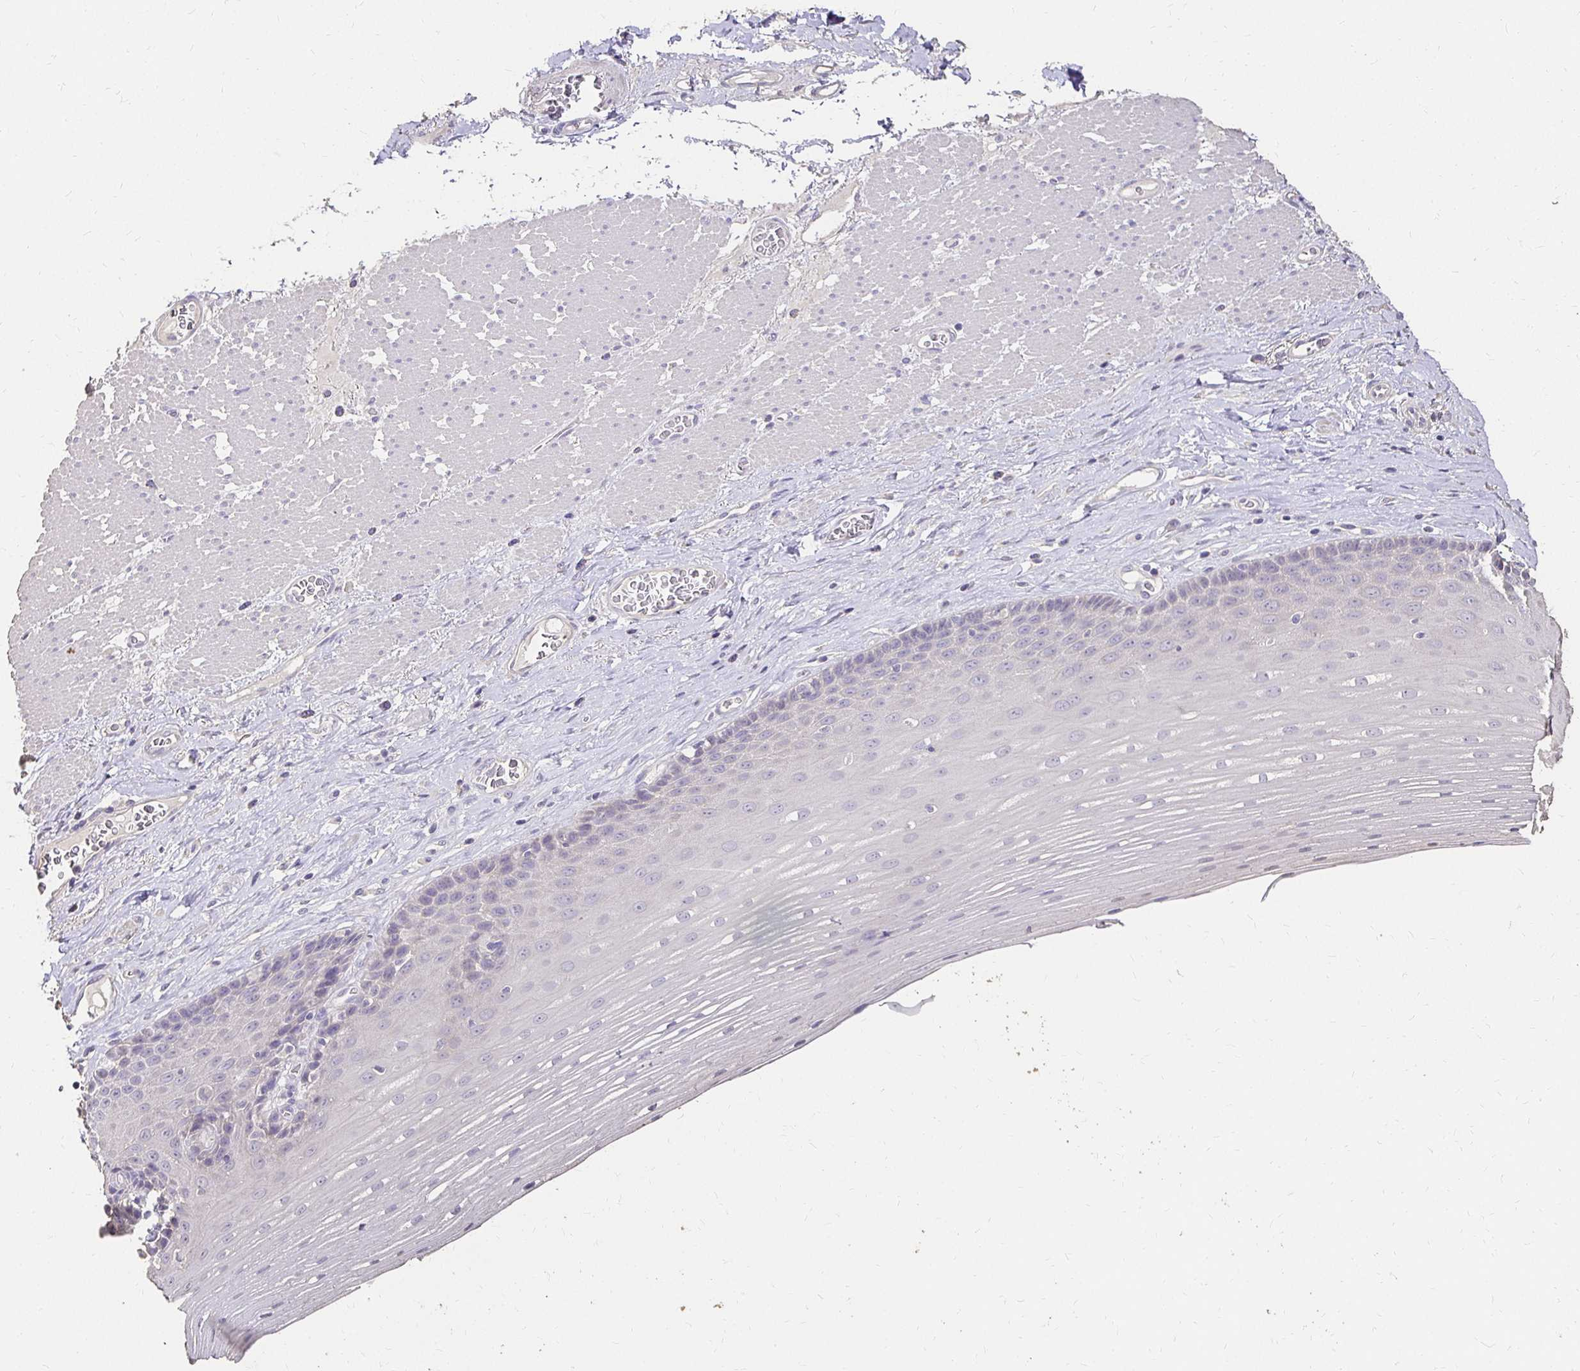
{"staining": {"intensity": "negative", "quantity": "none", "location": "none"}, "tissue": "esophagus", "cell_type": "Squamous epithelial cells", "image_type": "normal", "snomed": [{"axis": "morphology", "description": "Normal tissue, NOS"}, {"axis": "topography", "description": "Esophagus"}], "caption": "Immunohistochemistry (IHC) photomicrograph of normal esophagus: human esophagus stained with DAB displays no significant protein positivity in squamous epithelial cells. (Brightfield microscopy of DAB (3,3'-diaminobenzidine) immunohistochemistry (IHC) at high magnification).", "gene": "UGT1A6", "patient": {"sex": "male", "age": 62}}